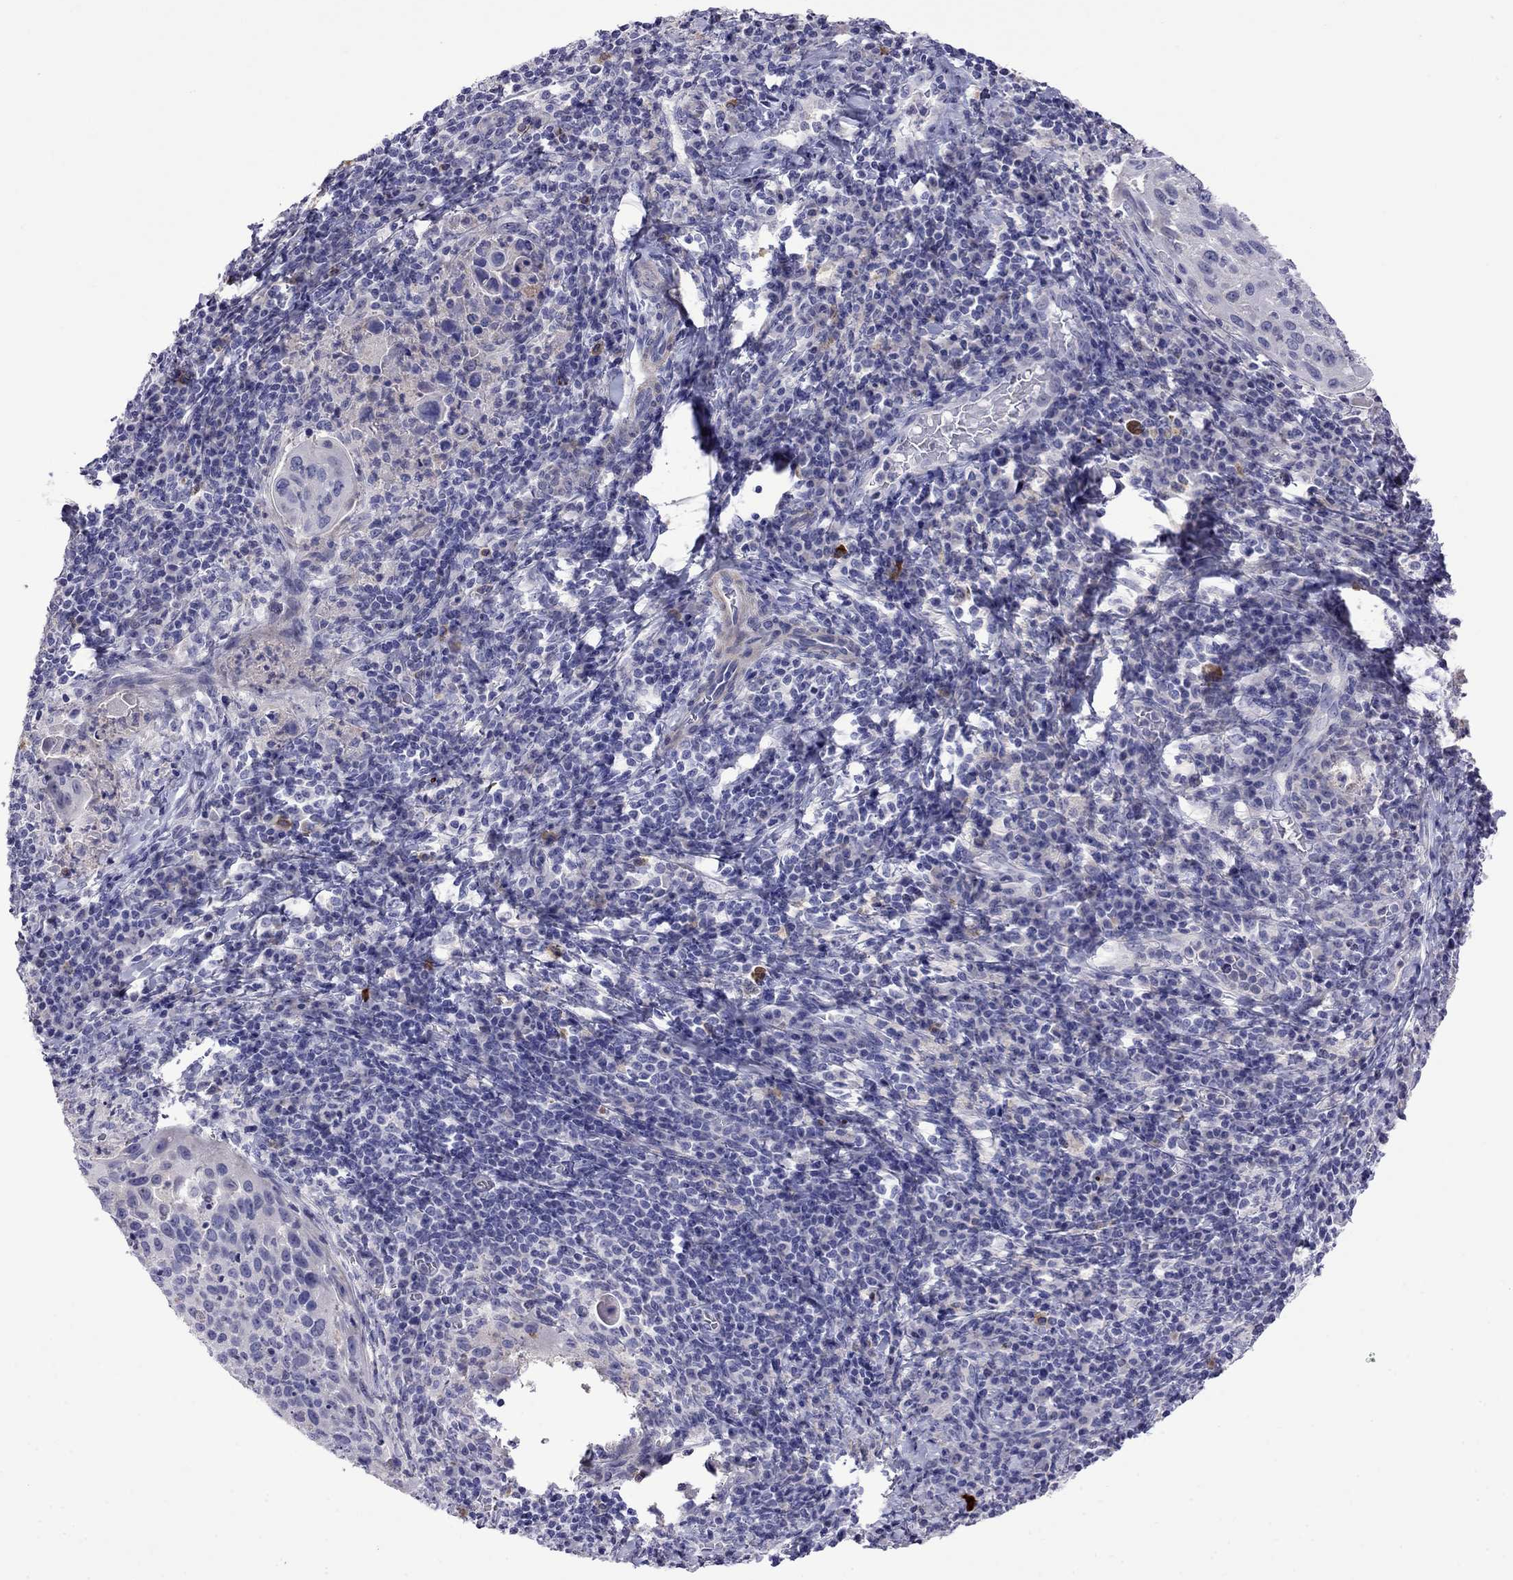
{"staining": {"intensity": "negative", "quantity": "none", "location": "none"}, "tissue": "cervical cancer", "cell_type": "Tumor cells", "image_type": "cancer", "snomed": [{"axis": "morphology", "description": "Squamous cell carcinoma, NOS"}, {"axis": "topography", "description": "Cervix"}], "caption": "Tumor cells show no significant protein positivity in cervical cancer (squamous cell carcinoma). (DAB immunohistochemistry, high magnification).", "gene": "STAR", "patient": {"sex": "female", "age": 54}}